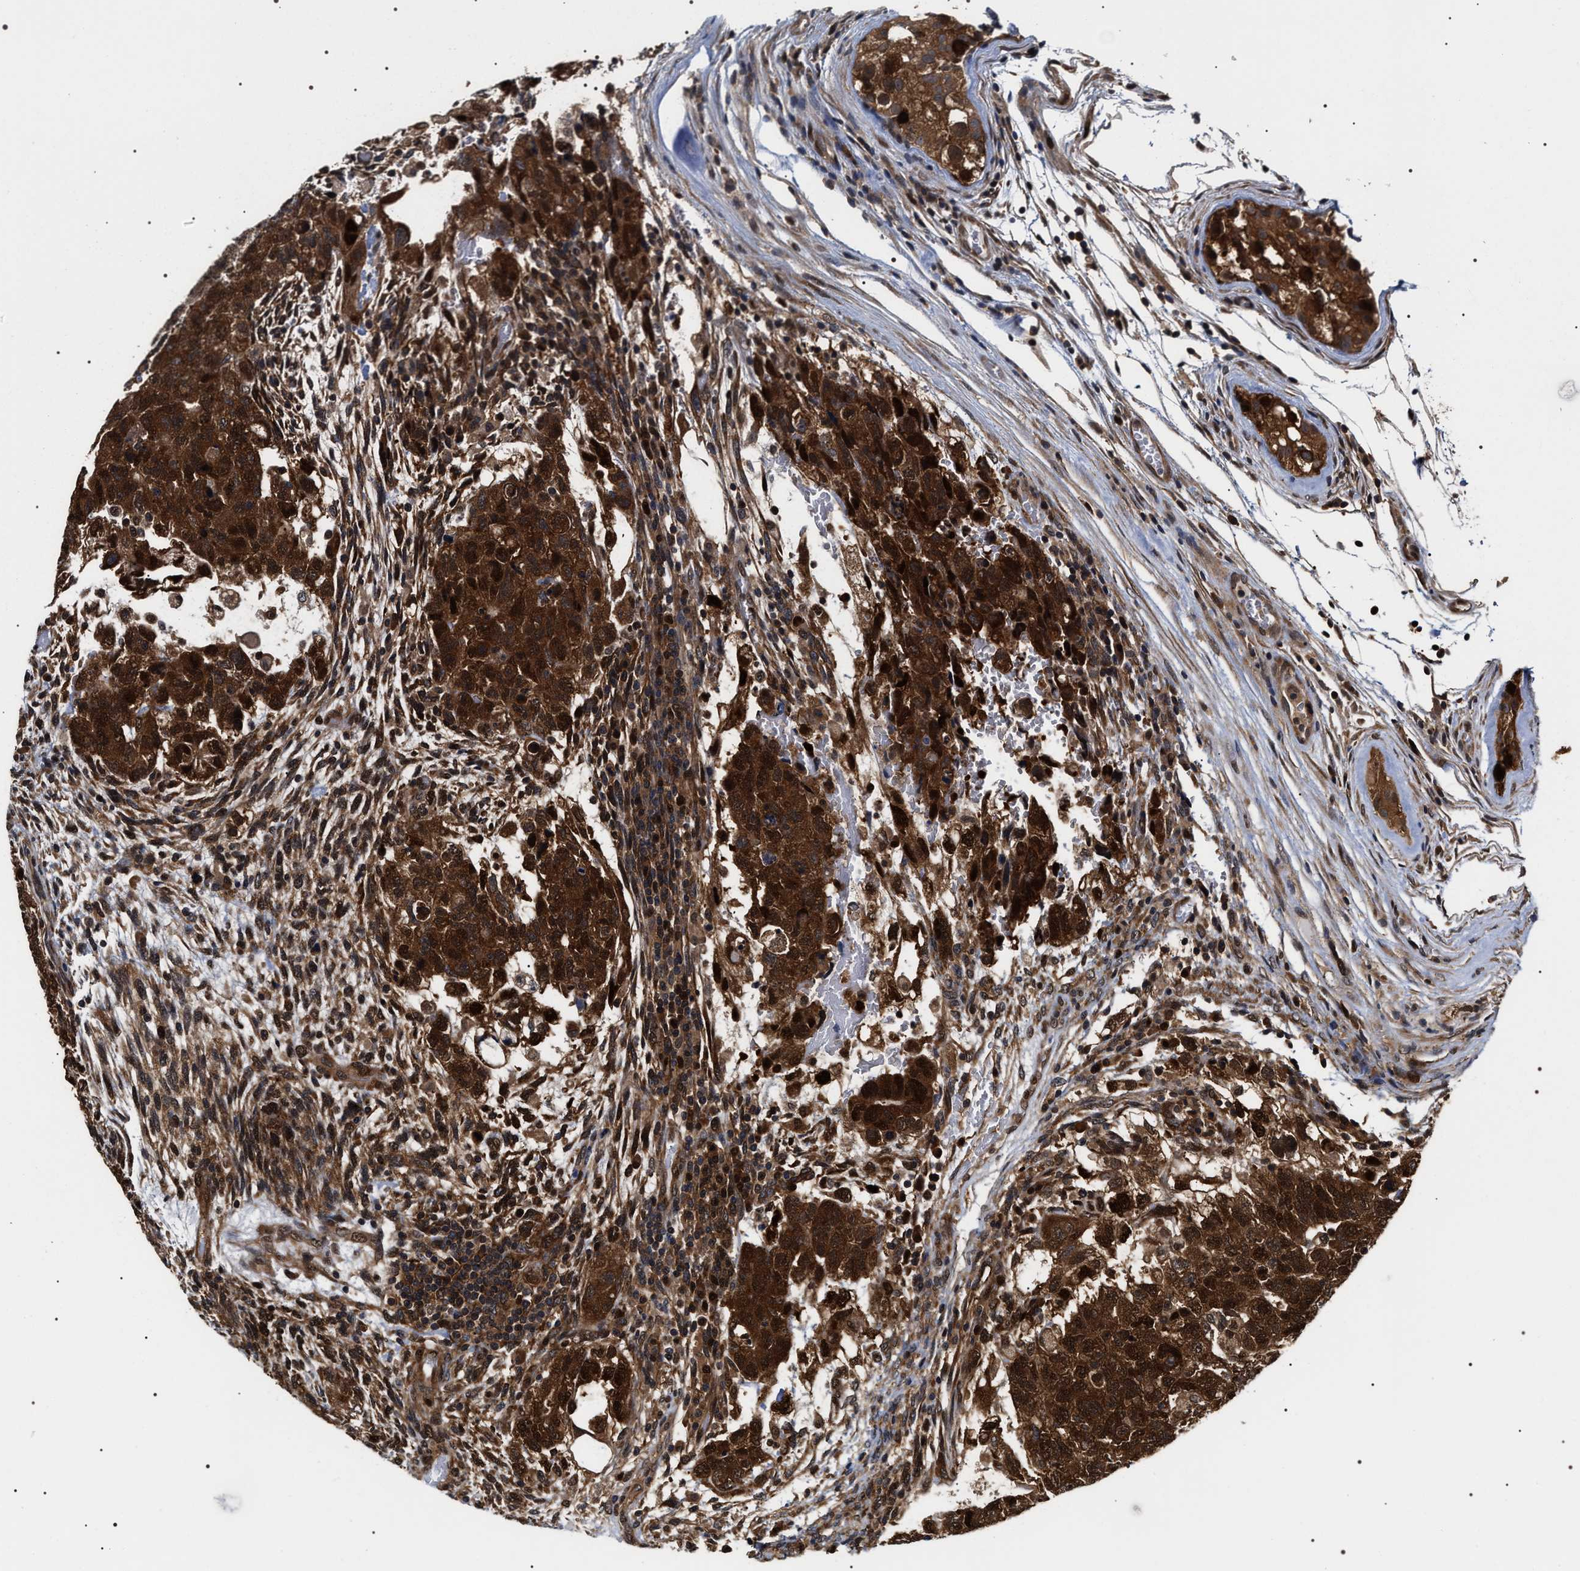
{"staining": {"intensity": "strong", "quantity": ">75%", "location": "cytoplasmic/membranous,nuclear"}, "tissue": "testis cancer", "cell_type": "Tumor cells", "image_type": "cancer", "snomed": [{"axis": "morphology", "description": "Normal tissue, NOS"}, {"axis": "morphology", "description": "Carcinoma, Embryonal, NOS"}, {"axis": "topography", "description": "Testis"}], "caption": "IHC (DAB) staining of human testis cancer reveals strong cytoplasmic/membranous and nuclear protein staining in approximately >75% of tumor cells. The staining was performed using DAB (3,3'-diaminobenzidine), with brown indicating positive protein expression. Nuclei are stained blue with hematoxylin.", "gene": "BAG6", "patient": {"sex": "male", "age": 36}}